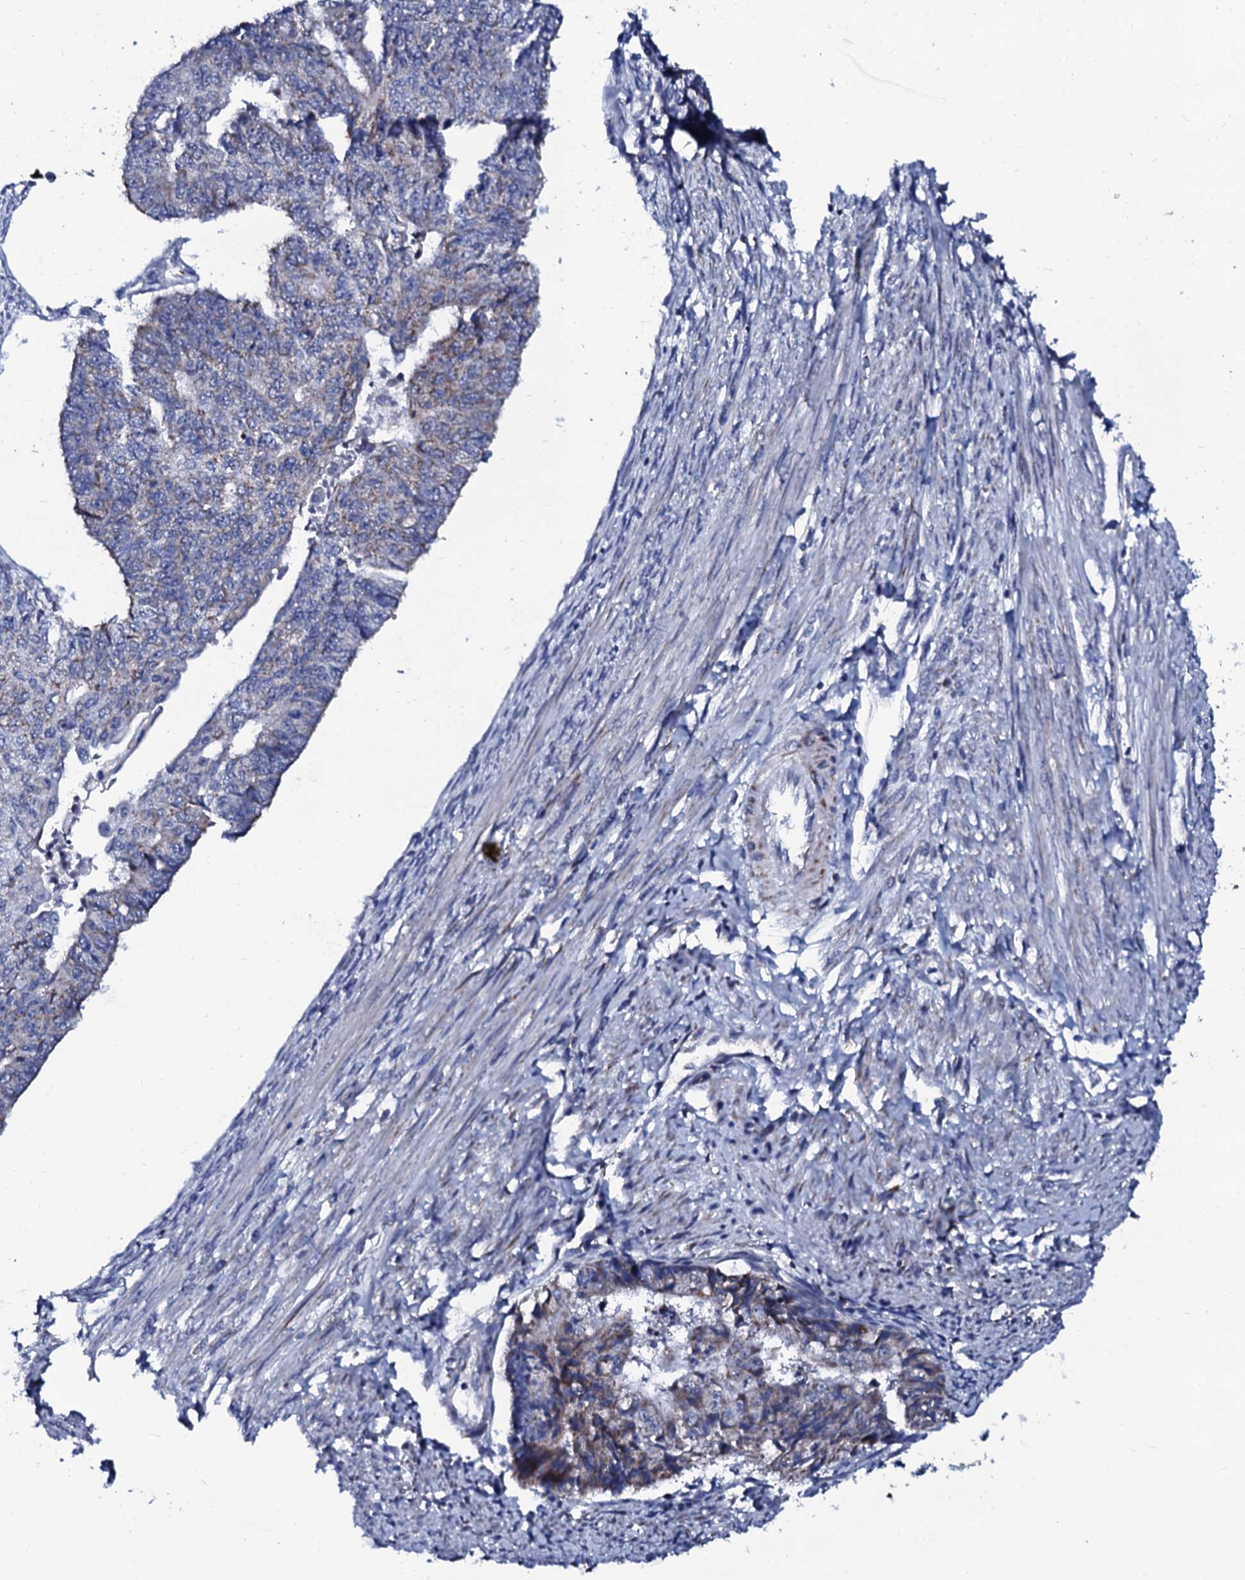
{"staining": {"intensity": "negative", "quantity": "none", "location": "none"}, "tissue": "endometrial cancer", "cell_type": "Tumor cells", "image_type": "cancer", "snomed": [{"axis": "morphology", "description": "Adenocarcinoma, NOS"}, {"axis": "topography", "description": "Endometrium"}], "caption": "Immunohistochemistry histopathology image of neoplastic tissue: human endometrial cancer stained with DAB (3,3'-diaminobenzidine) exhibits no significant protein positivity in tumor cells.", "gene": "SLC37A4", "patient": {"sex": "female", "age": 32}}